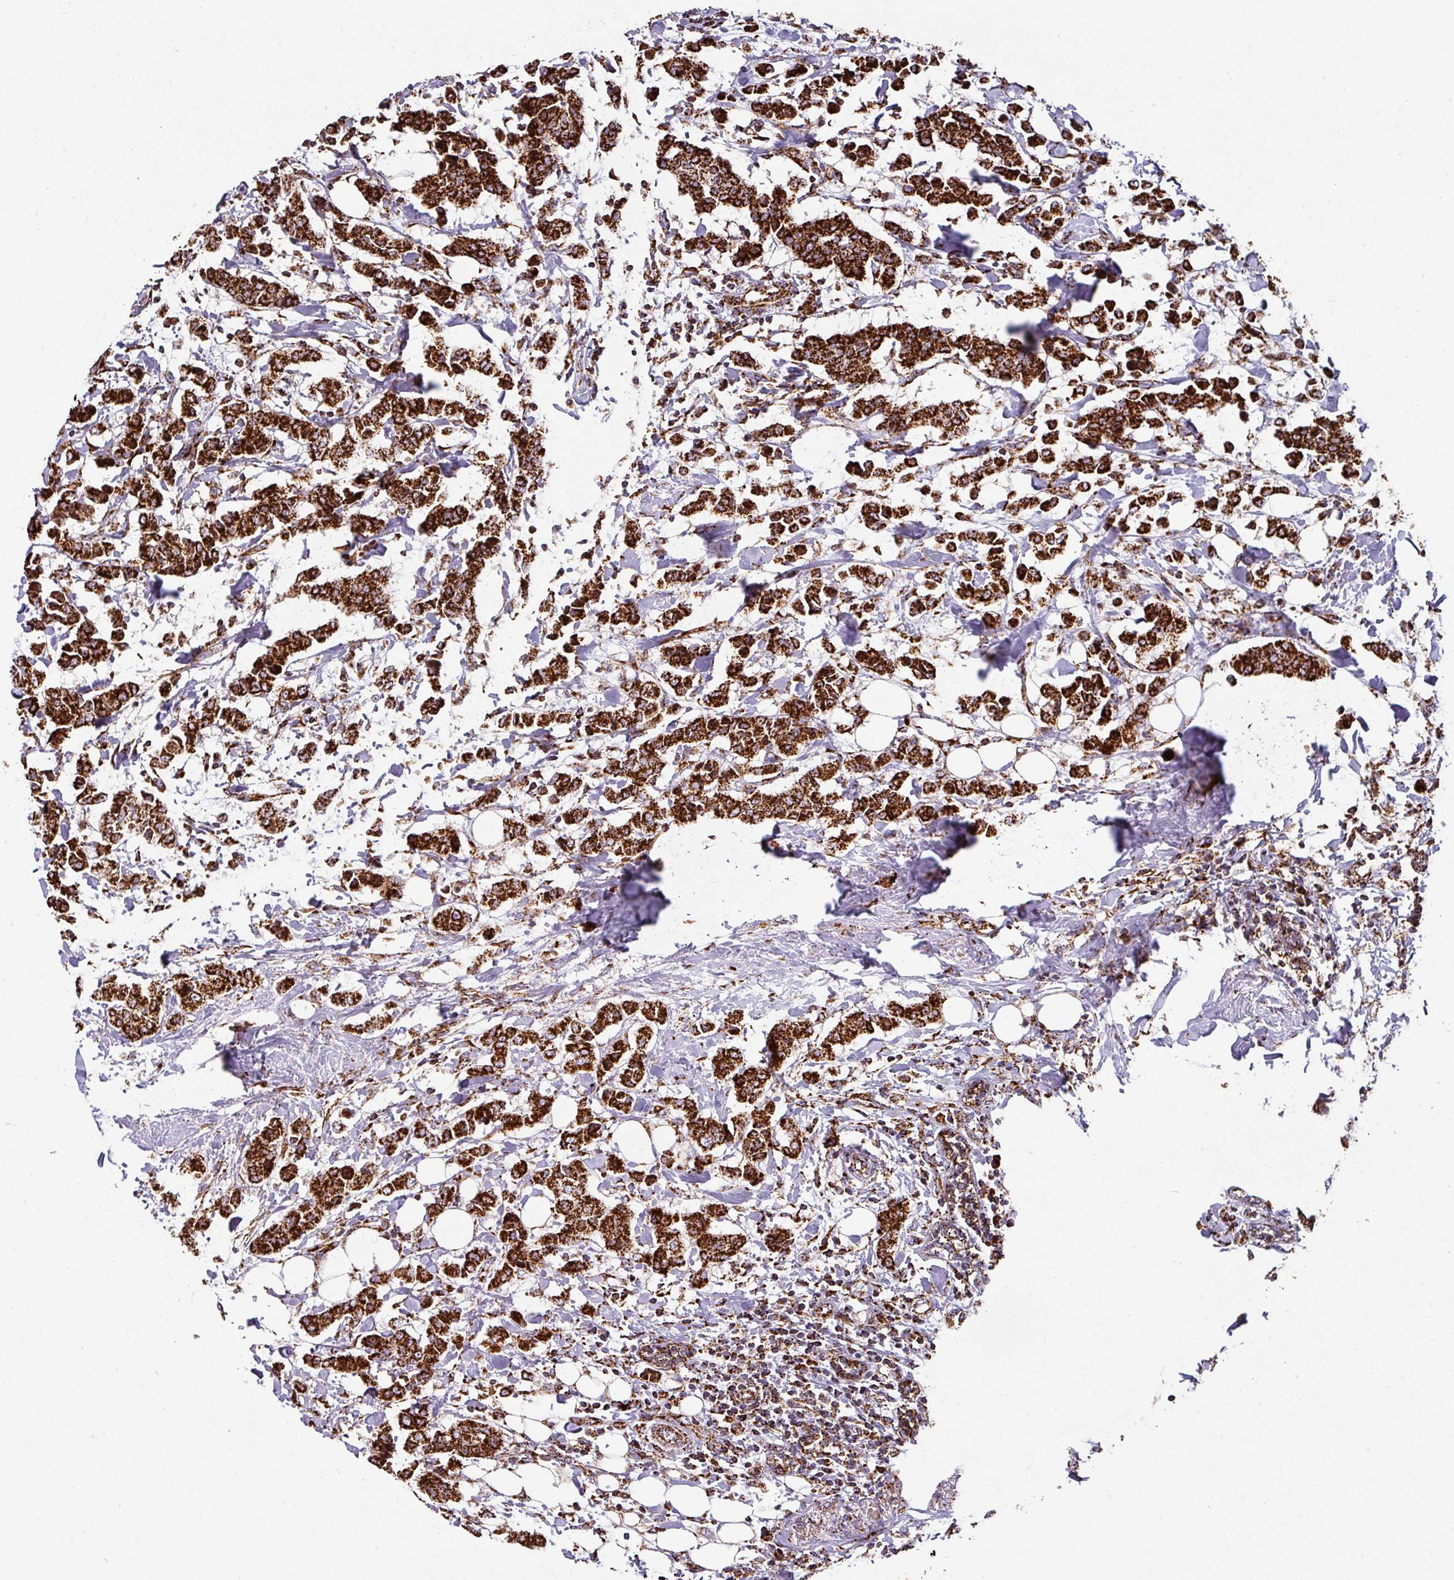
{"staining": {"intensity": "strong", "quantity": ">75%", "location": "cytoplasmic/membranous"}, "tissue": "breast cancer", "cell_type": "Tumor cells", "image_type": "cancer", "snomed": [{"axis": "morphology", "description": "Duct carcinoma"}, {"axis": "topography", "description": "Breast"}], "caption": "Breast cancer (invasive ductal carcinoma) stained with immunohistochemistry (IHC) demonstrates strong cytoplasmic/membranous positivity in about >75% of tumor cells.", "gene": "TRAP1", "patient": {"sex": "female", "age": 40}}